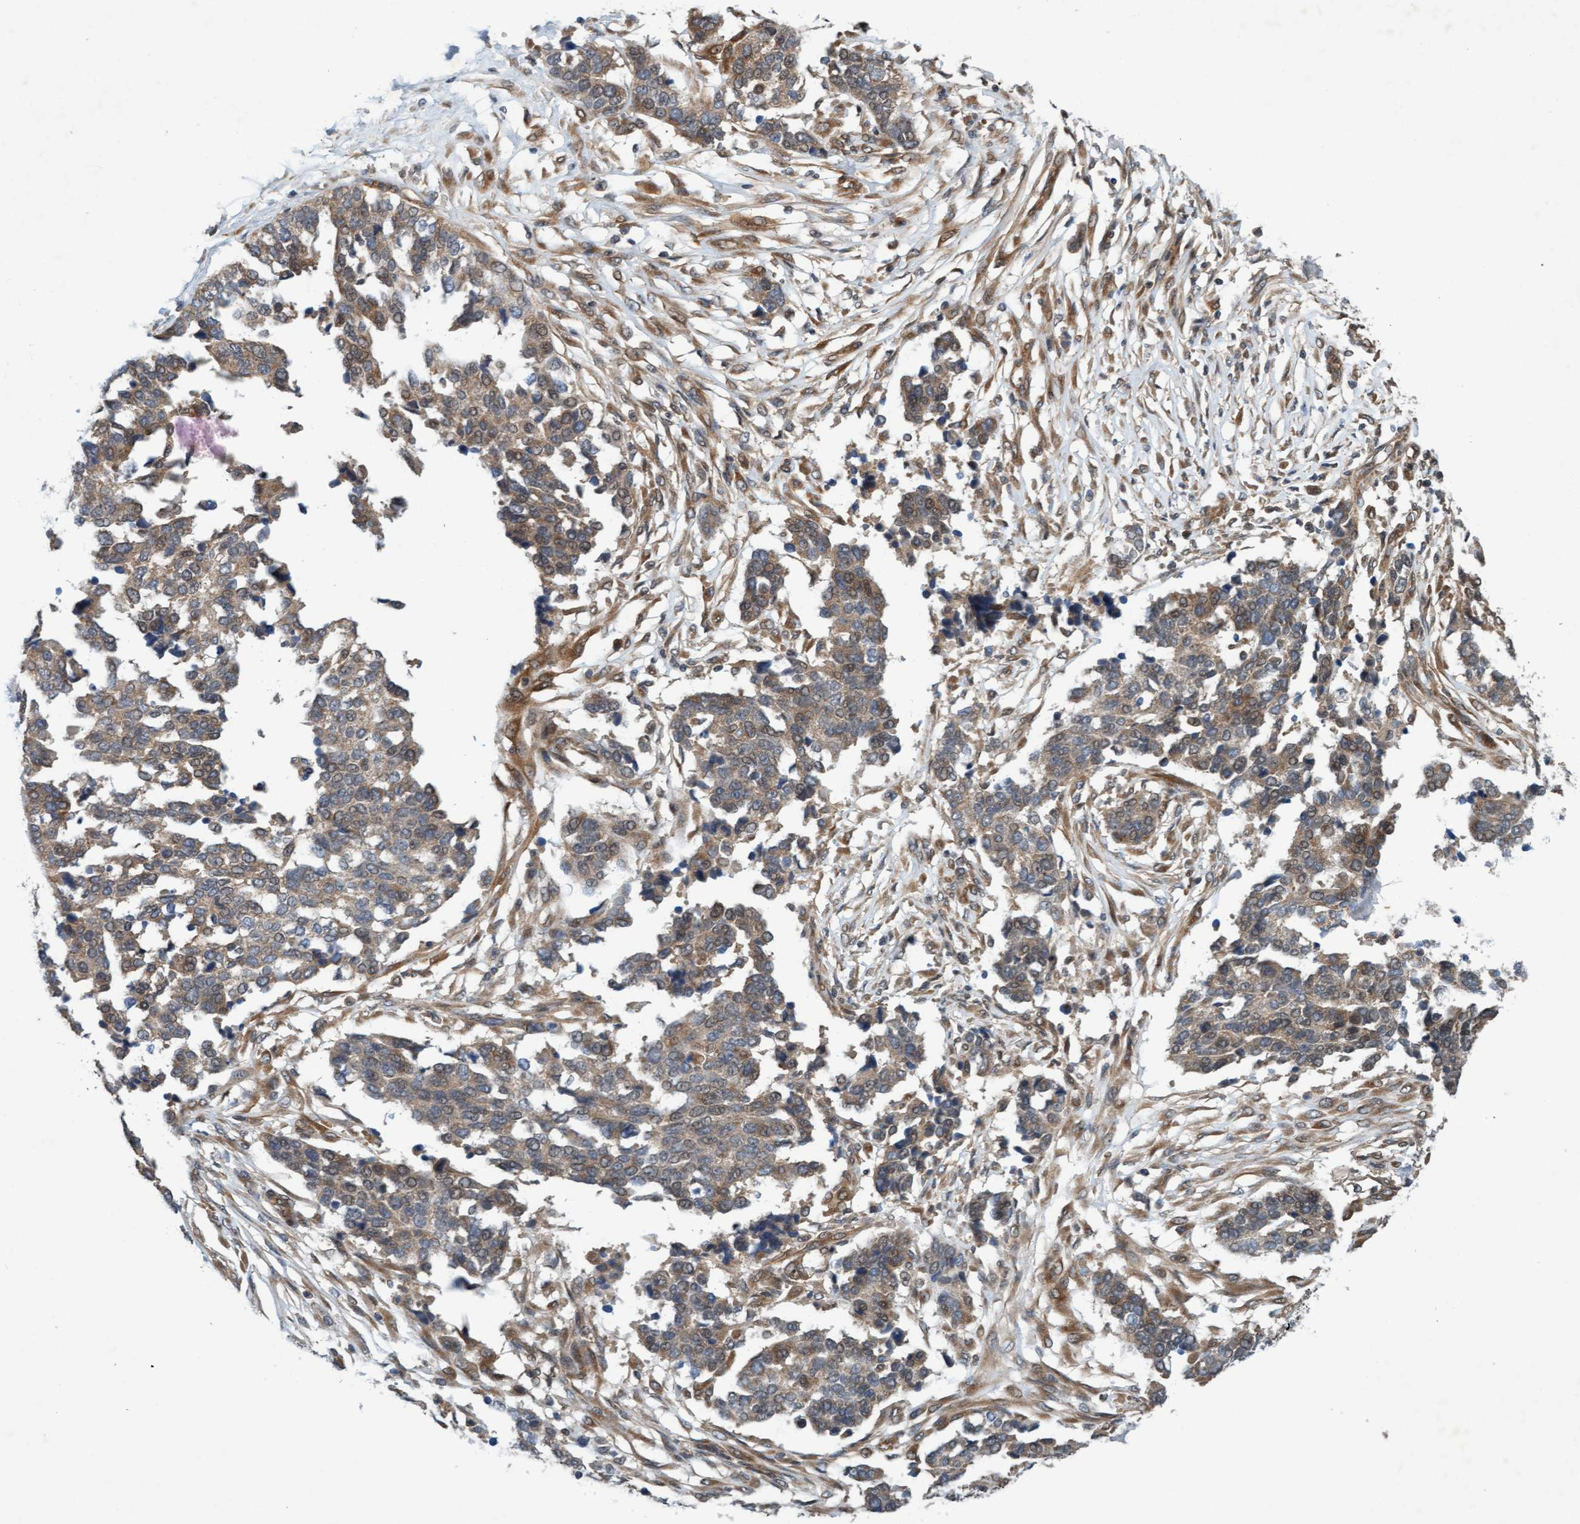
{"staining": {"intensity": "weak", "quantity": ">75%", "location": "cytoplasmic/membranous"}, "tissue": "ovarian cancer", "cell_type": "Tumor cells", "image_type": "cancer", "snomed": [{"axis": "morphology", "description": "Cystadenocarcinoma, serous, NOS"}, {"axis": "topography", "description": "Ovary"}], "caption": "Human serous cystadenocarcinoma (ovarian) stained with a brown dye exhibits weak cytoplasmic/membranous positive expression in approximately >75% of tumor cells.", "gene": "MLXIP", "patient": {"sex": "female", "age": 44}}